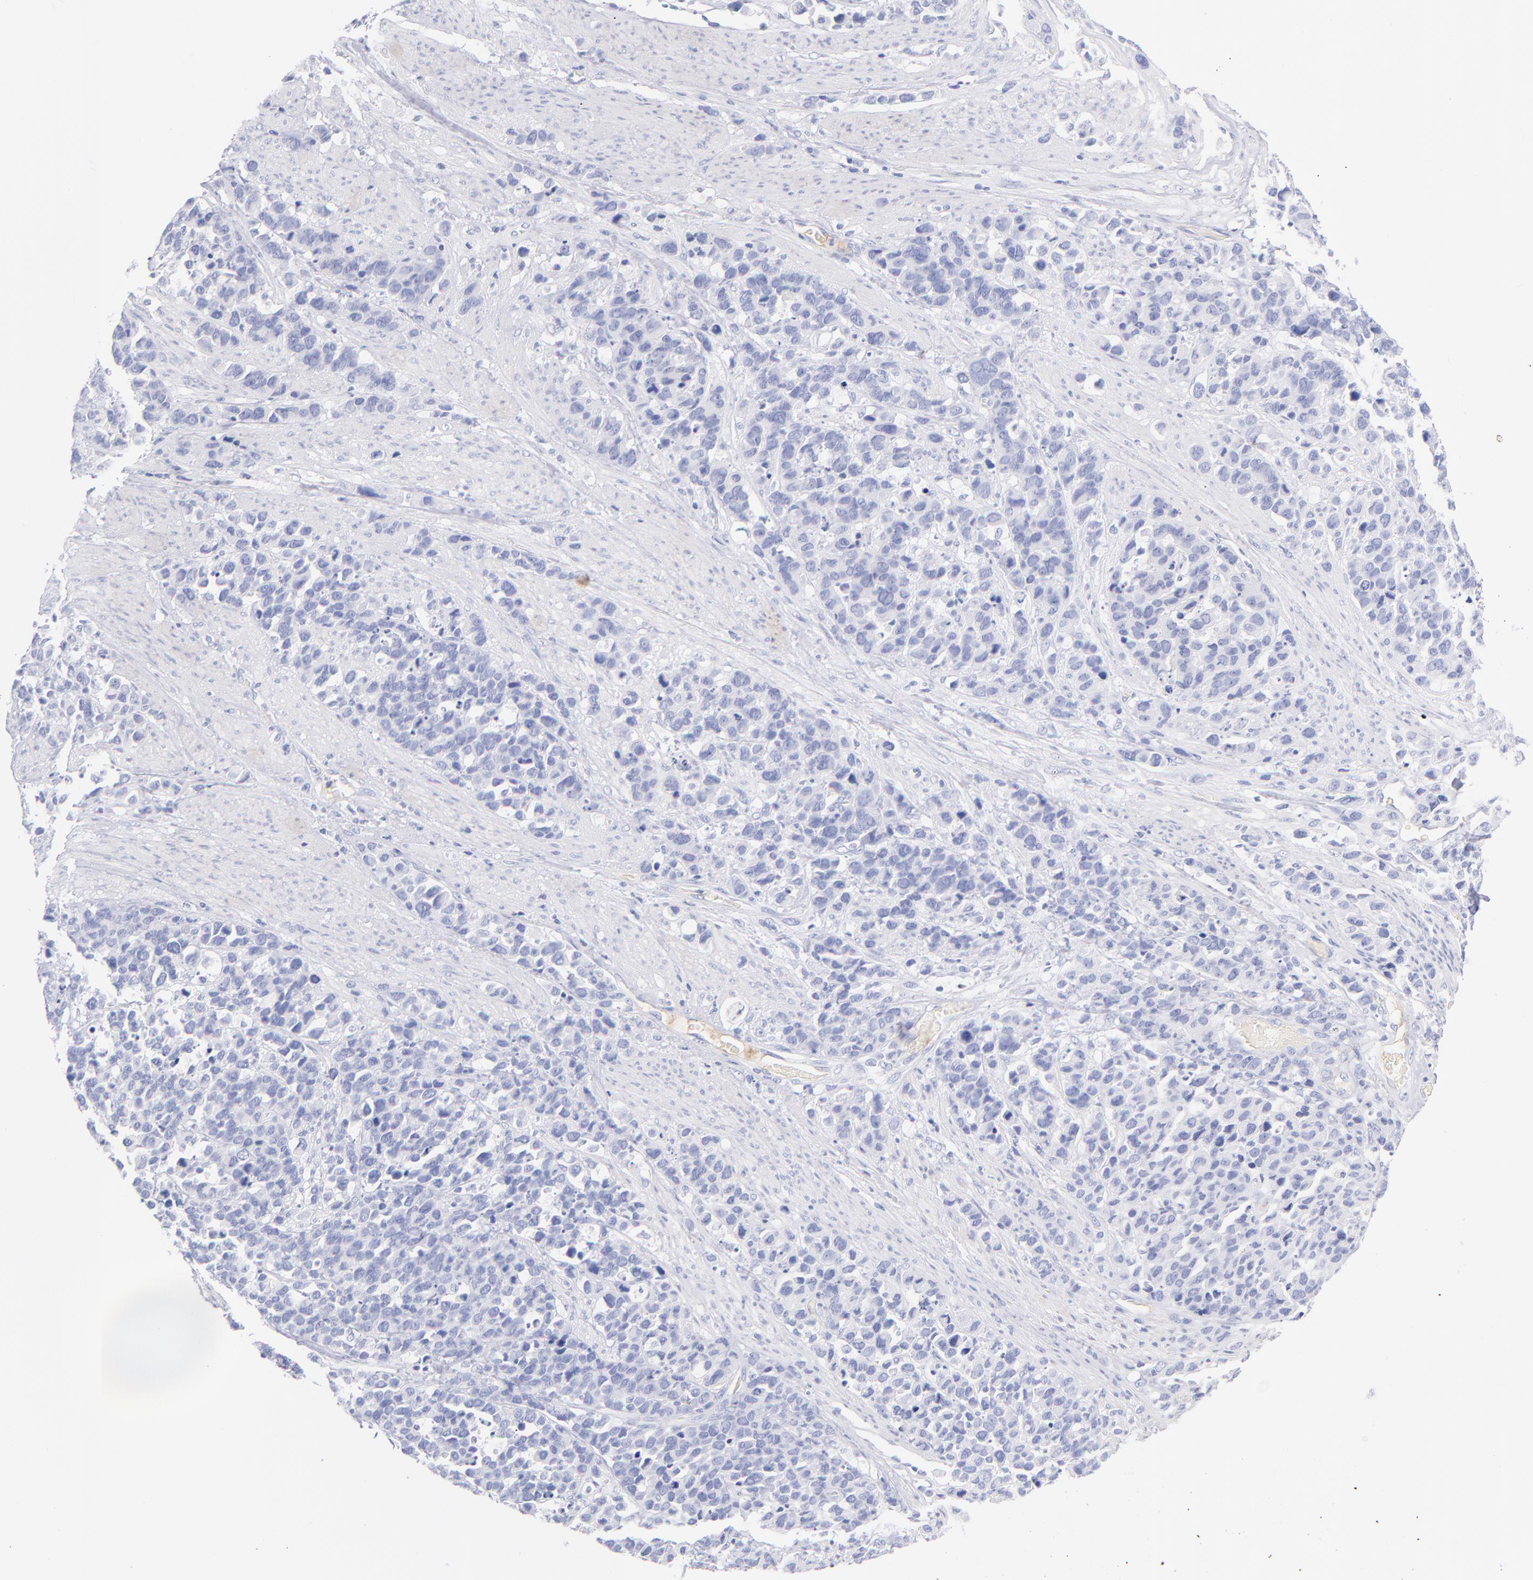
{"staining": {"intensity": "negative", "quantity": "none", "location": "none"}, "tissue": "stomach cancer", "cell_type": "Tumor cells", "image_type": "cancer", "snomed": [{"axis": "morphology", "description": "Adenocarcinoma, NOS"}, {"axis": "topography", "description": "Stomach, upper"}], "caption": "This micrograph is of adenocarcinoma (stomach) stained with IHC to label a protein in brown with the nuclei are counter-stained blue. There is no positivity in tumor cells.", "gene": "HP", "patient": {"sex": "male", "age": 71}}